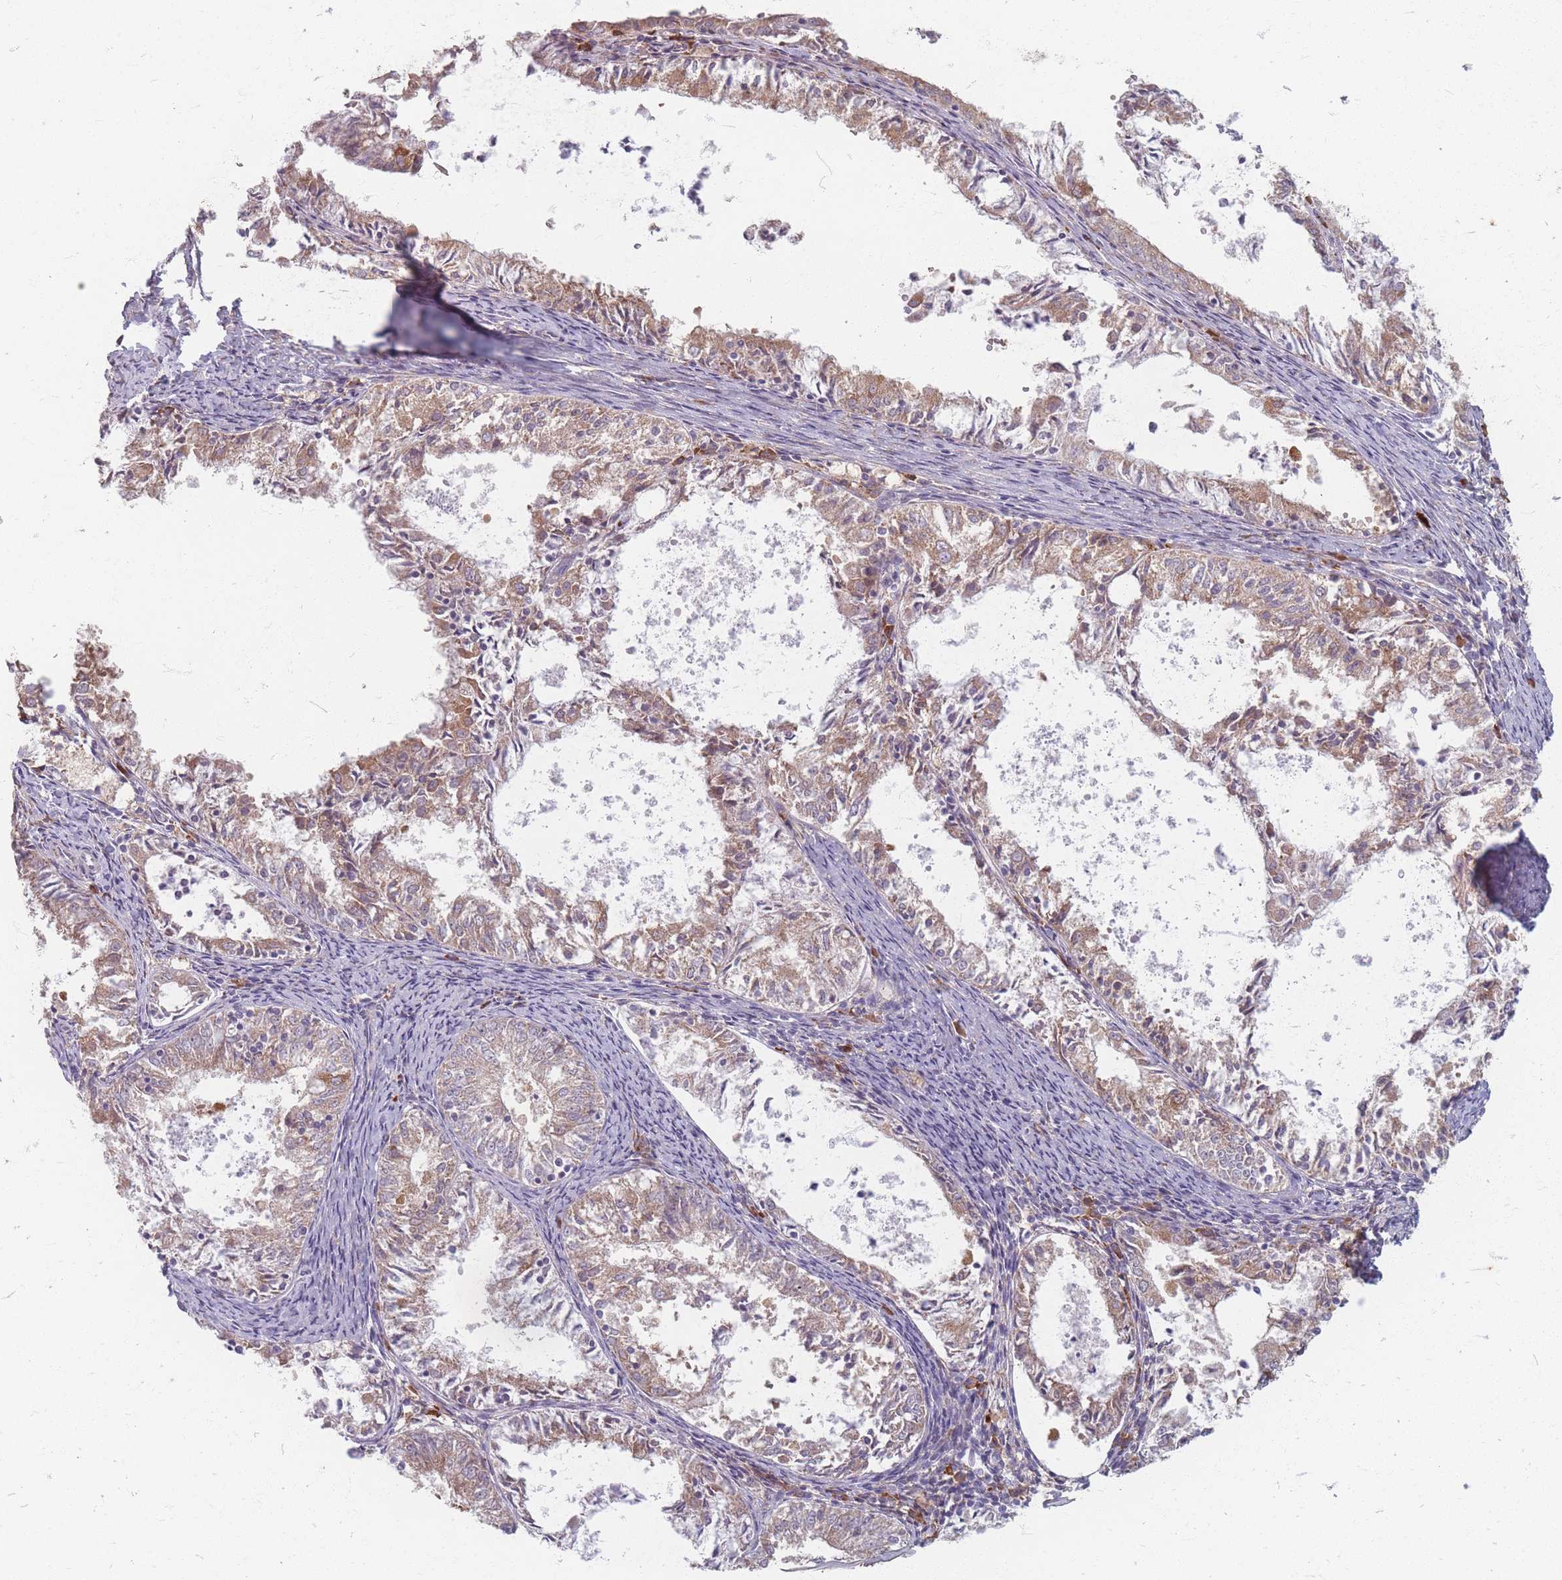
{"staining": {"intensity": "weak", "quantity": "25%-75%", "location": "cytoplasmic/membranous"}, "tissue": "endometrial cancer", "cell_type": "Tumor cells", "image_type": "cancer", "snomed": [{"axis": "morphology", "description": "Adenocarcinoma, NOS"}, {"axis": "topography", "description": "Endometrium"}], "caption": "Protein analysis of endometrial cancer tissue shows weak cytoplasmic/membranous expression in about 25%-75% of tumor cells.", "gene": "SMIM14", "patient": {"sex": "female", "age": 57}}